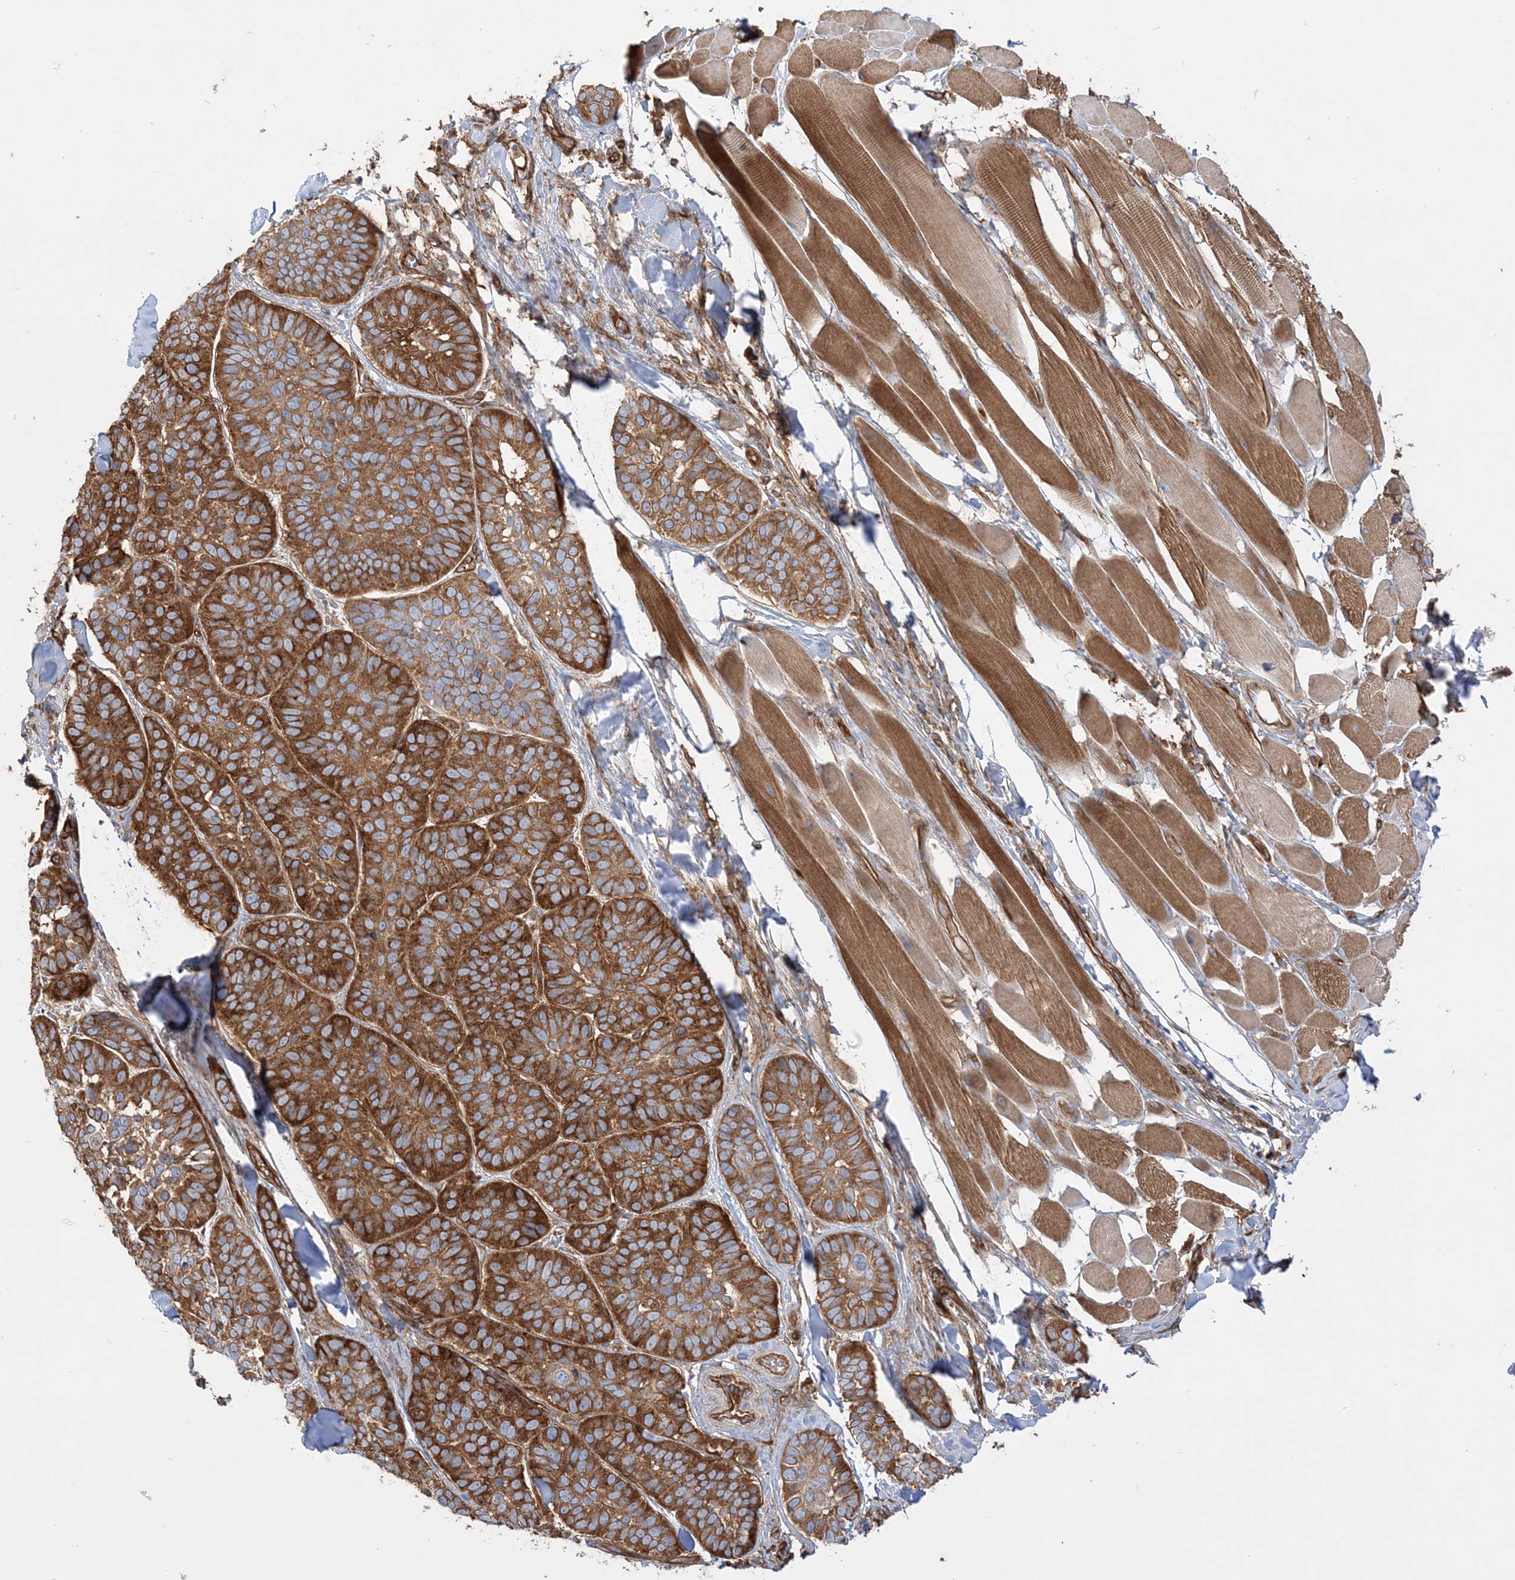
{"staining": {"intensity": "strong", "quantity": ">75%", "location": "cytoplasmic/membranous"}, "tissue": "skin cancer", "cell_type": "Tumor cells", "image_type": "cancer", "snomed": [{"axis": "morphology", "description": "Basal cell carcinoma"}, {"axis": "topography", "description": "Skin"}], "caption": "Skin basal cell carcinoma was stained to show a protein in brown. There is high levels of strong cytoplasmic/membranous expression in approximately >75% of tumor cells.", "gene": "TBC1D5", "patient": {"sex": "male", "age": 62}}